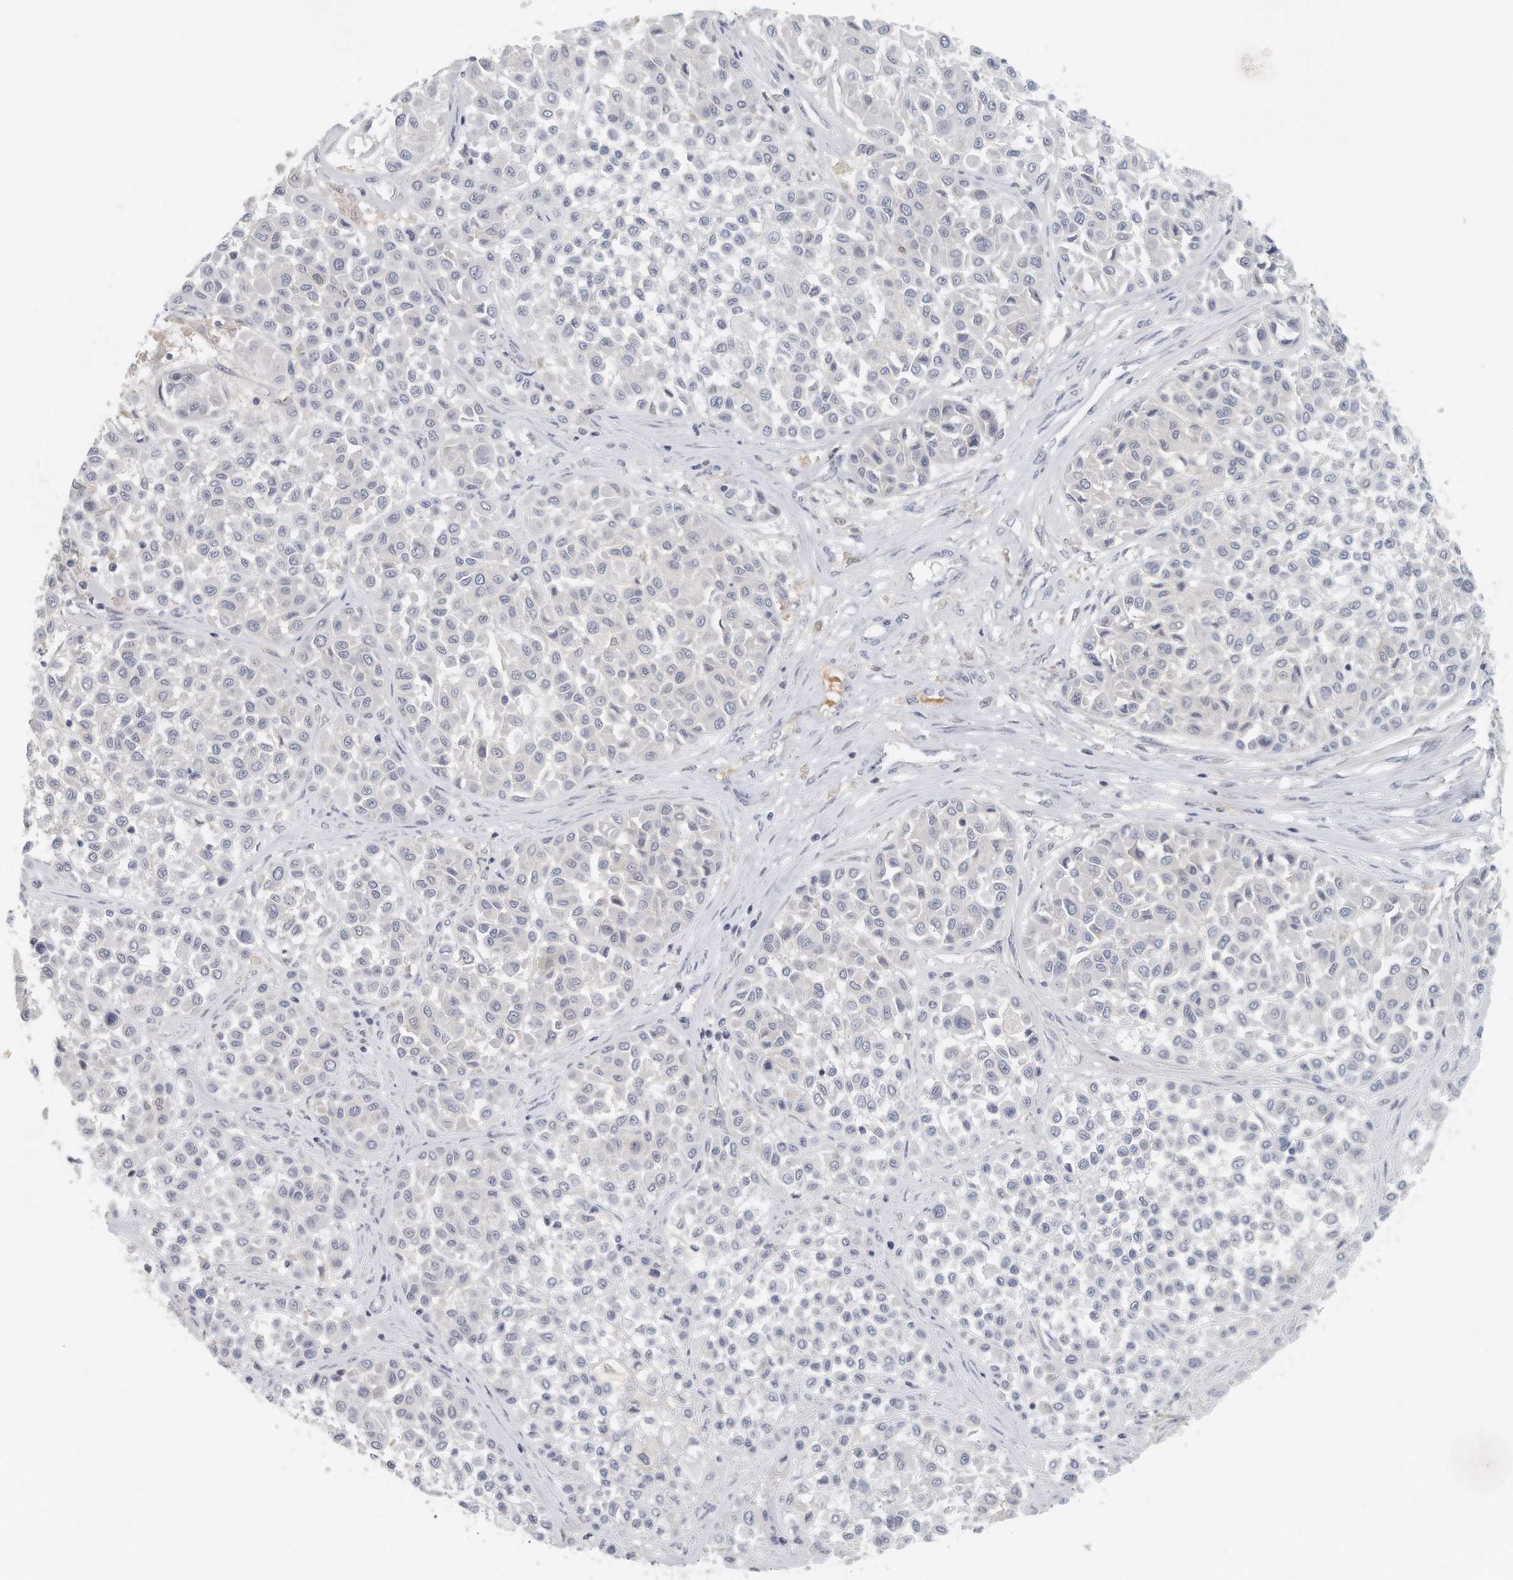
{"staining": {"intensity": "negative", "quantity": "none", "location": "none"}, "tissue": "melanoma", "cell_type": "Tumor cells", "image_type": "cancer", "snomed": [{"axis": "morphology", "description": "Malignant melanoma, Metastatic site"}, {"axis": "topography", "description": "Soft tissue"}], "caption": "Immunohistochemistry photomicrograph of neoplastic tissue: malignant melanoma (metastatic site) stained with DAB reveals no significant protein staining in tumor cells. (Stains: DAB IHC with hematoxylin counter stain, Microscopy: brightfield microscopy at high magnification).", "gene": "DDX43", "patient": {"sex": "male", "age": 41}}